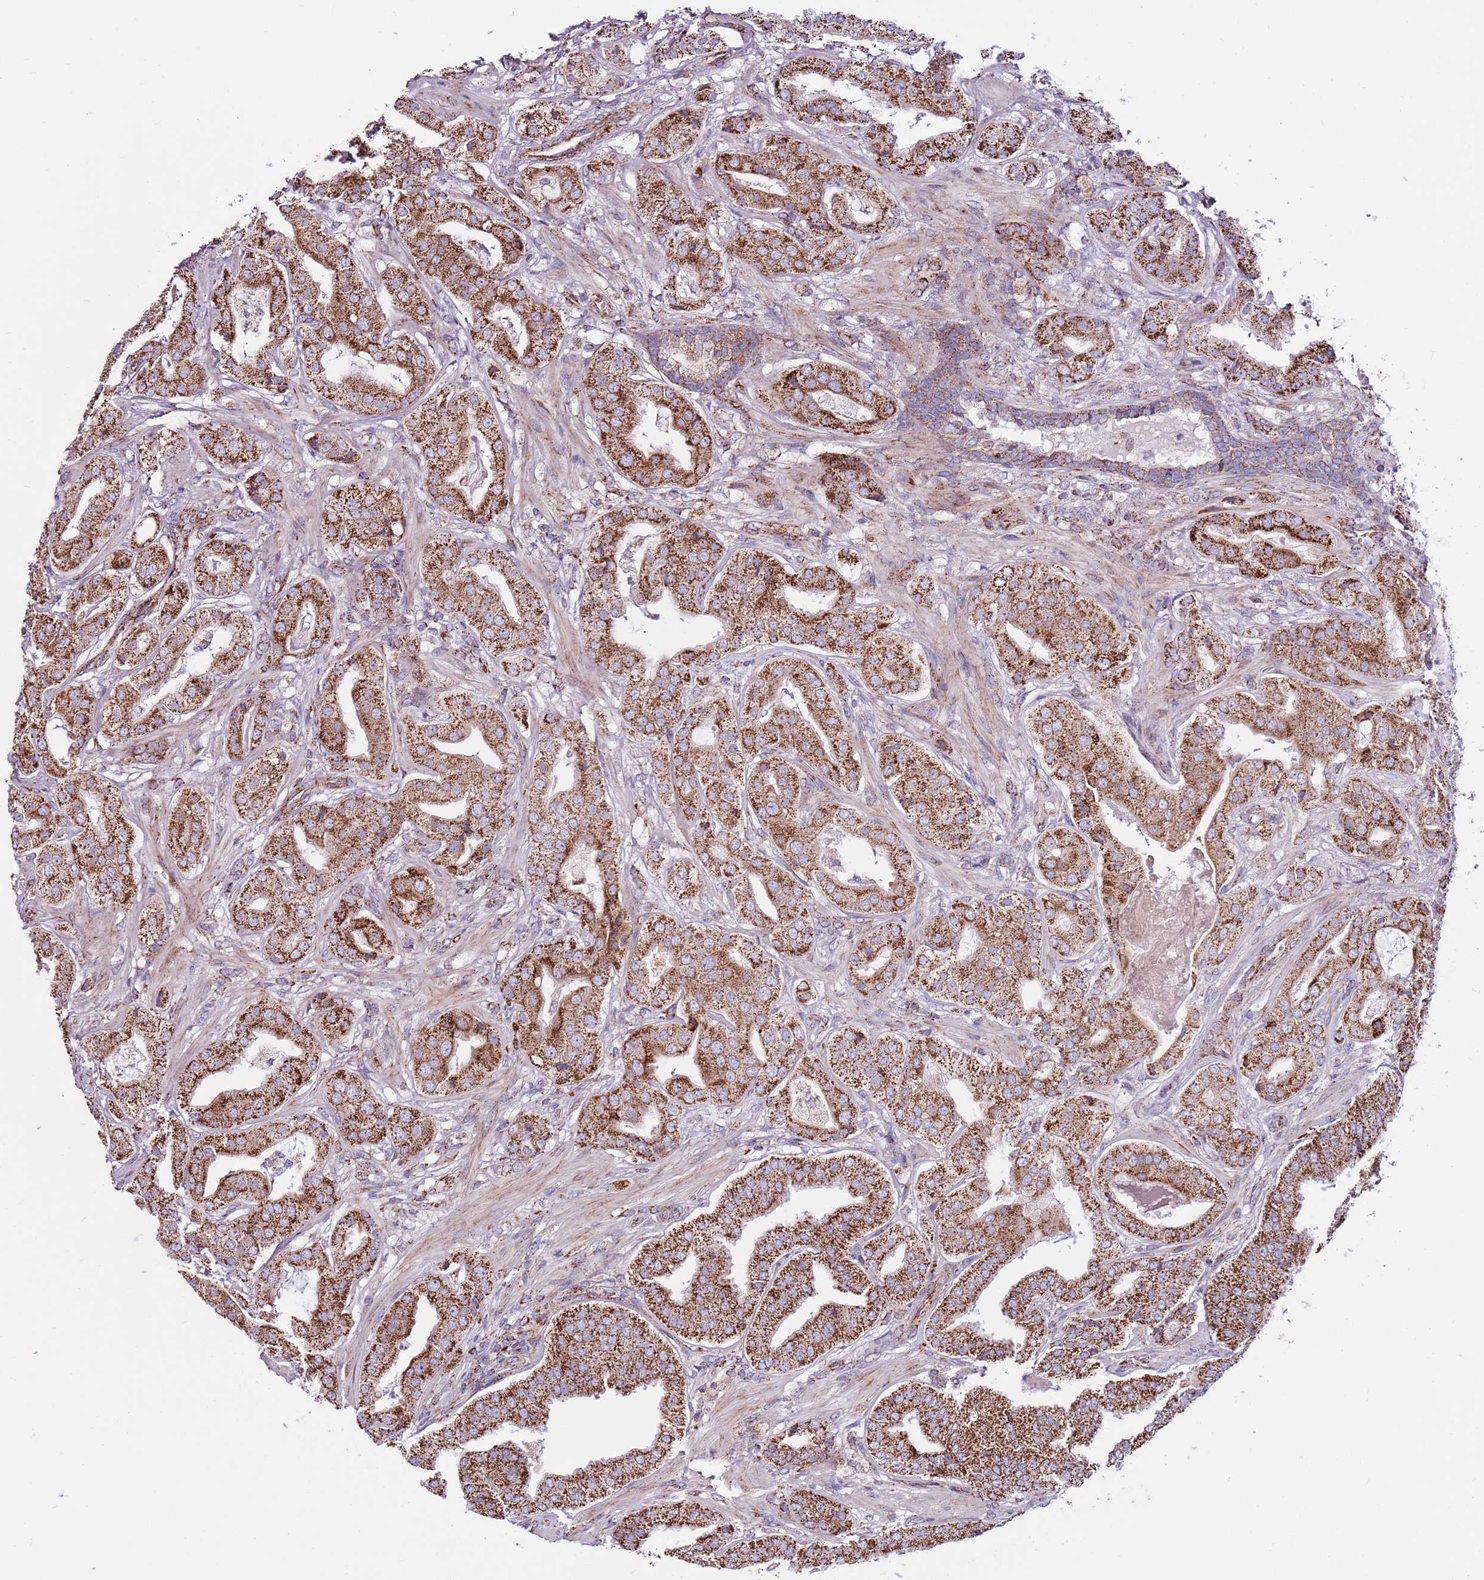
{"staining": {"intensity": "strong", "quantity": ">75%", "location": "cytoplasmic/membranous"}, "tissue": "prostate cancer", "cell_type": "Tumor cells", "image_type": "cancer", "snomed": [{"axis": "morphology", "description": "Adenocarcinoma, High grade"}, {"axis": "topography", "description": "Prostate"}], "caption": "About >75% of tumor cells in prostate high-grade adenocarcinoma show strong cytoplasmic/membranous protein expression as visualized by brown immunohistochemical staining.", "gene": "HECTD4", "patient": {"sex": "male", "age": 63}}